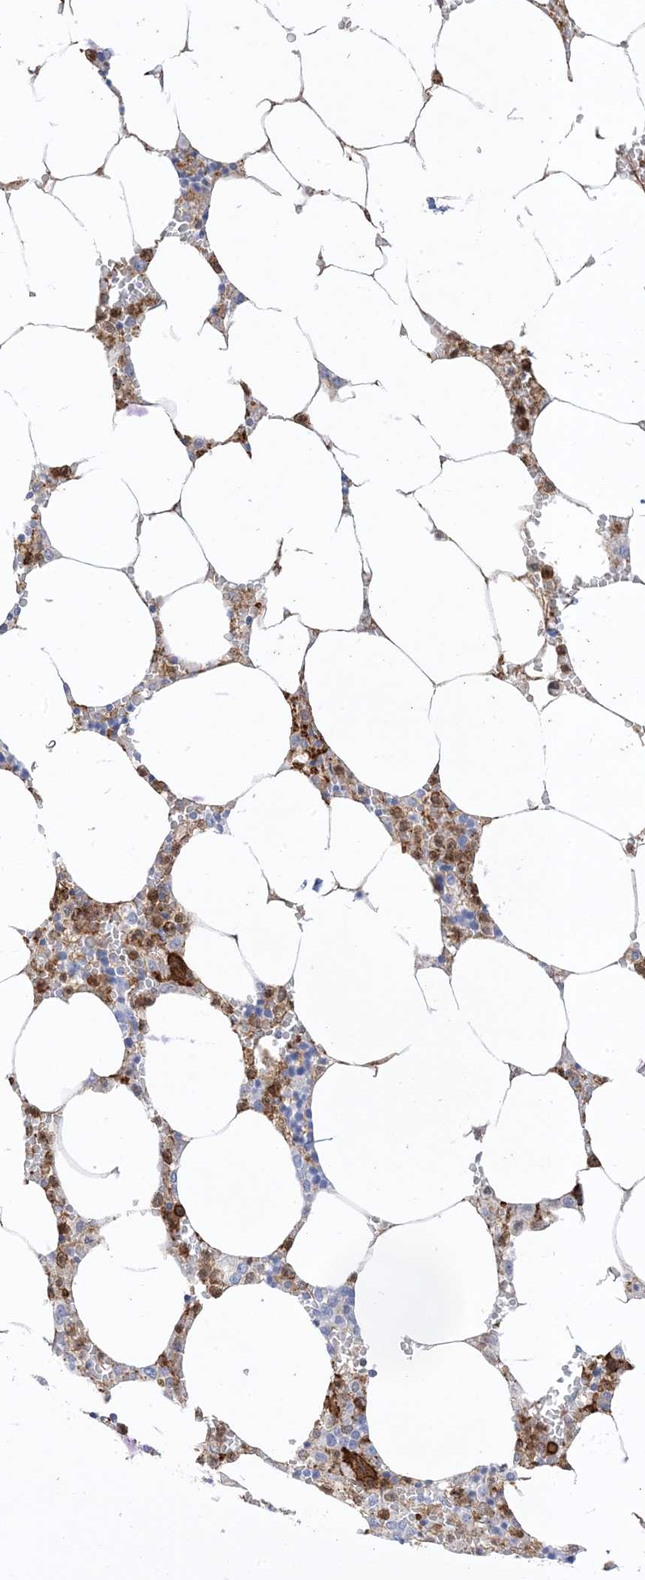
{"staining": {"intensity": "strong", "quantity": "<25%", "location": "cytoplasmic/membranous"}, "tissue": "bone marrow", "cell_type": "Hematopoietic cells", "image_type": "normal", "snomed": [{"axis": "morphology", "description": "Normal tissue, NOS"}, {"axis": "topography", "description": "Bone marrow"}], "caption": "Bone marrow stained for a protein exhibits strong cytoplasmic/membranous positivity in hematopoietic cells. (brown staining indicates protein expression, while blue staining denotes nuclei).", "gene": "GSN", "patient": {"sex": "male", "age": 70}}